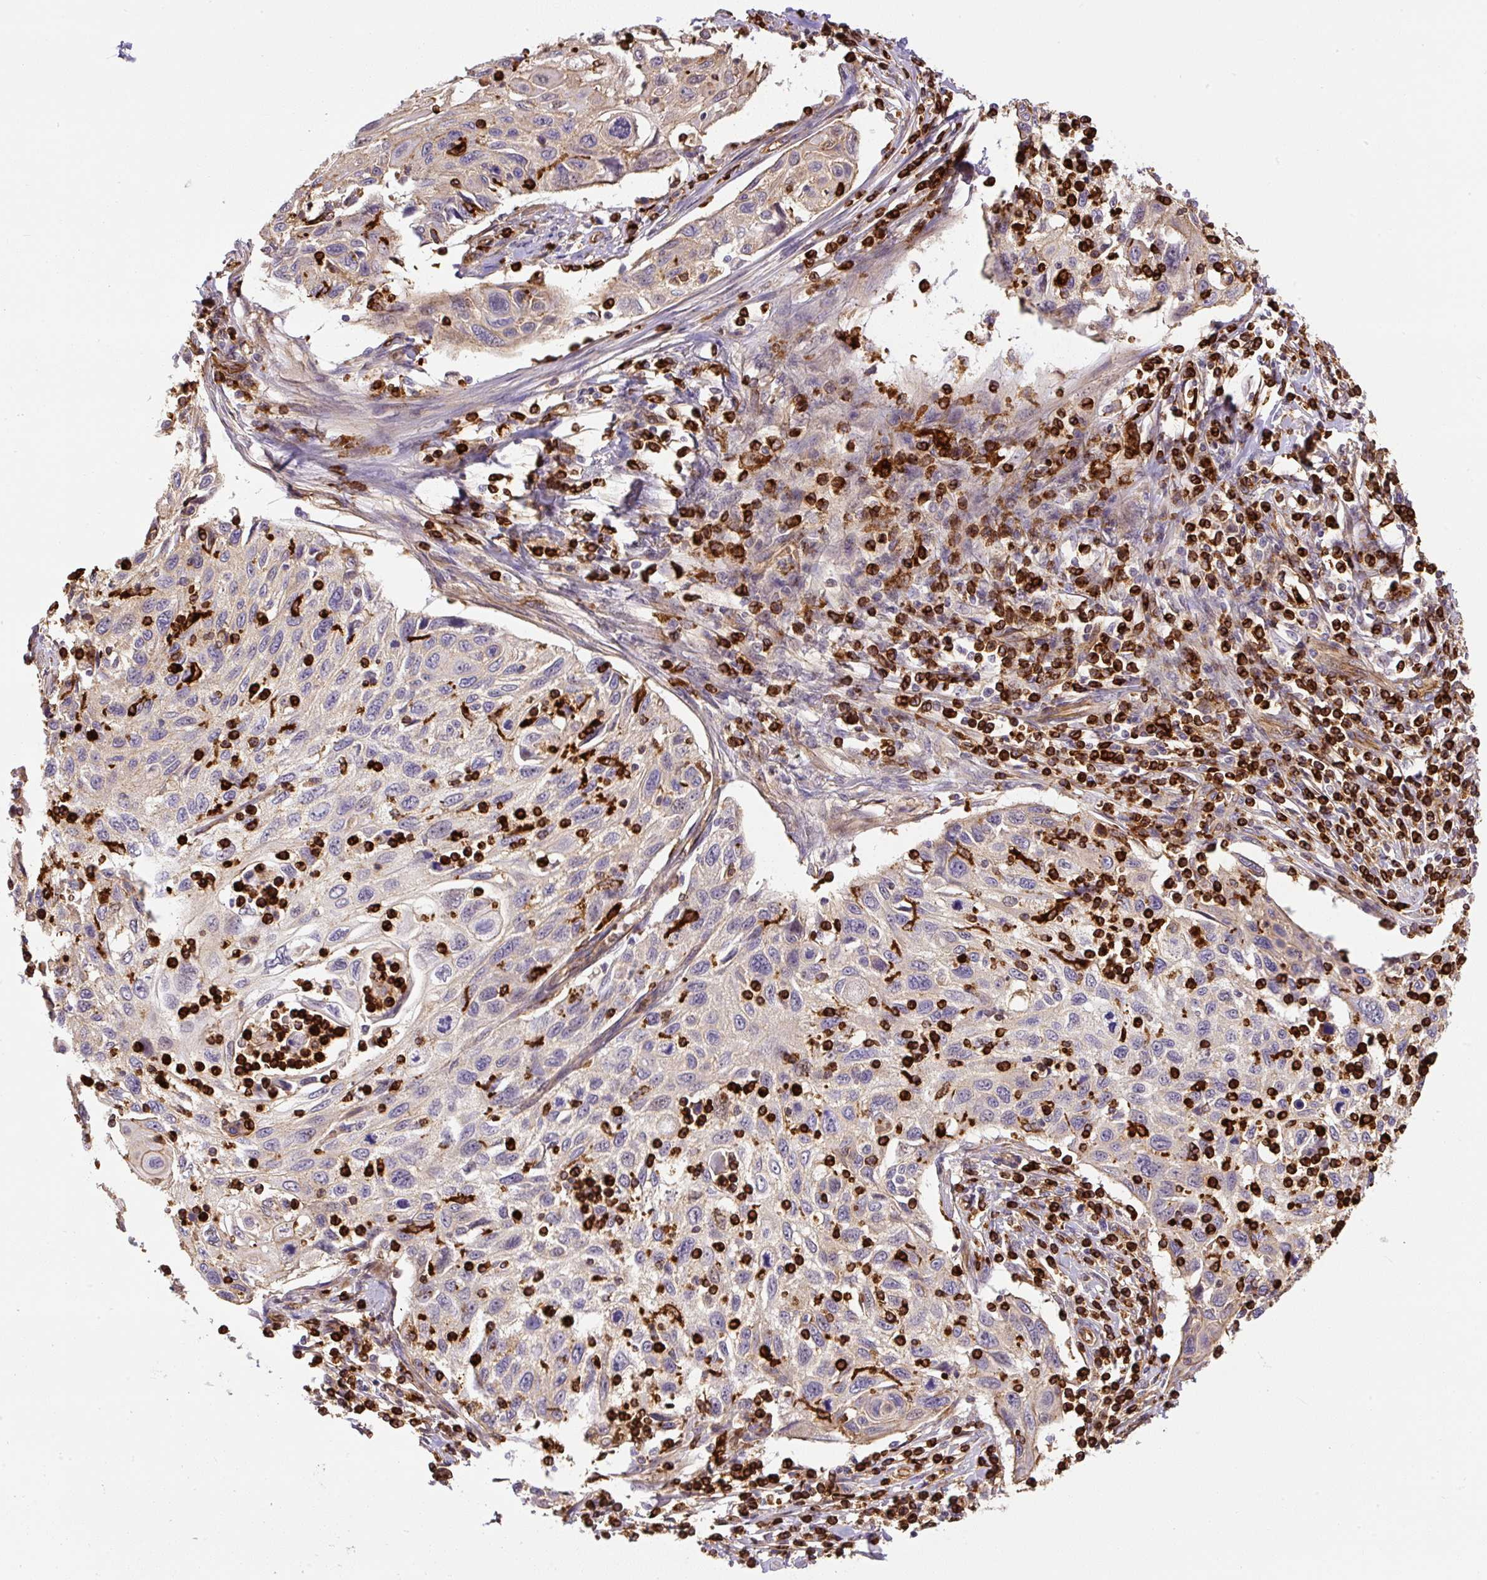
{"staining": {"intensity": "weak", "quantity": "<25%", "location": "cytoplasmic/membranous"}, "tissue": "cervical cancer", "cell_type": "Tumor cells", "image_type": "cancer", "snomed": [{"axis": "morphology", "description": "Squamous cell carcinoma, NOS"}, {"axis": "topography", "description": "Cervix"}], "caption": "This is an IHC photomicrograph of cervical cancer (squamous cell carcinoma). There is no expression in tumor cells.", "gene": "B3GALT5", "patient": {"sex": "female", "age": 70}}